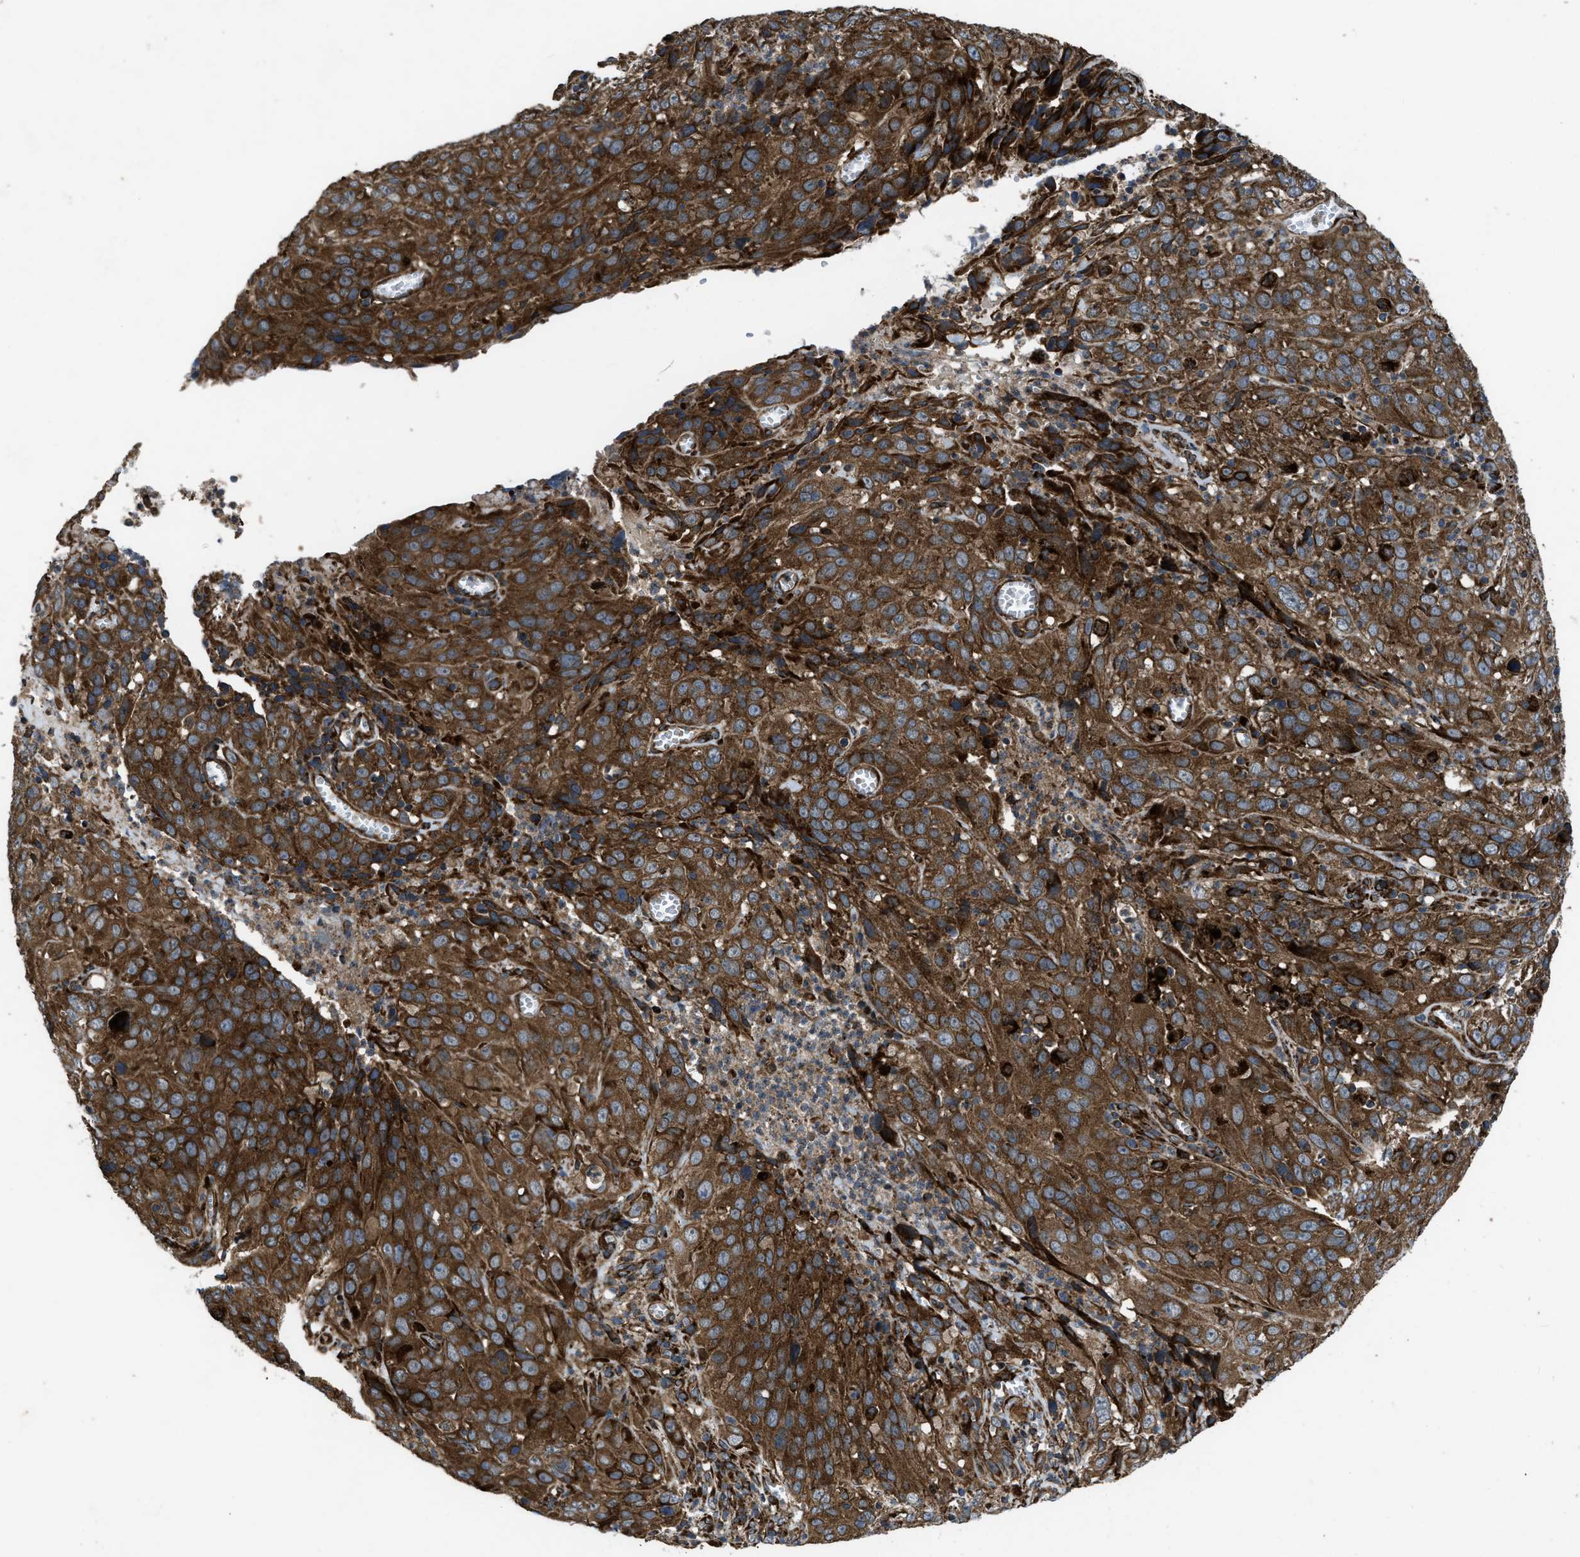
{"staining": {"intensity": "strong", "quantity": ">75%", "location": "cytoplasmic/membranous"}, "tissue": "cervical cancer", "cell_type": "Tumor cells", "image_type": "cancer", "snomed": [{"axis": "morphology", "description": "Squamous cell carcinoma, NOS"}, {"axis": "topography", "description": "Cervix"}], "caption": "Brown immunohistochemical staining in human cervical squamous cell carcinoma exhibits strong cytoplasmic/membranous positivity in approximately >75% of tumor cells. (brown staining indicates protein expression, while blue staining denotes nuclei).", "gene": "PER3", "patient": {"sex": "female", "age": 32}}